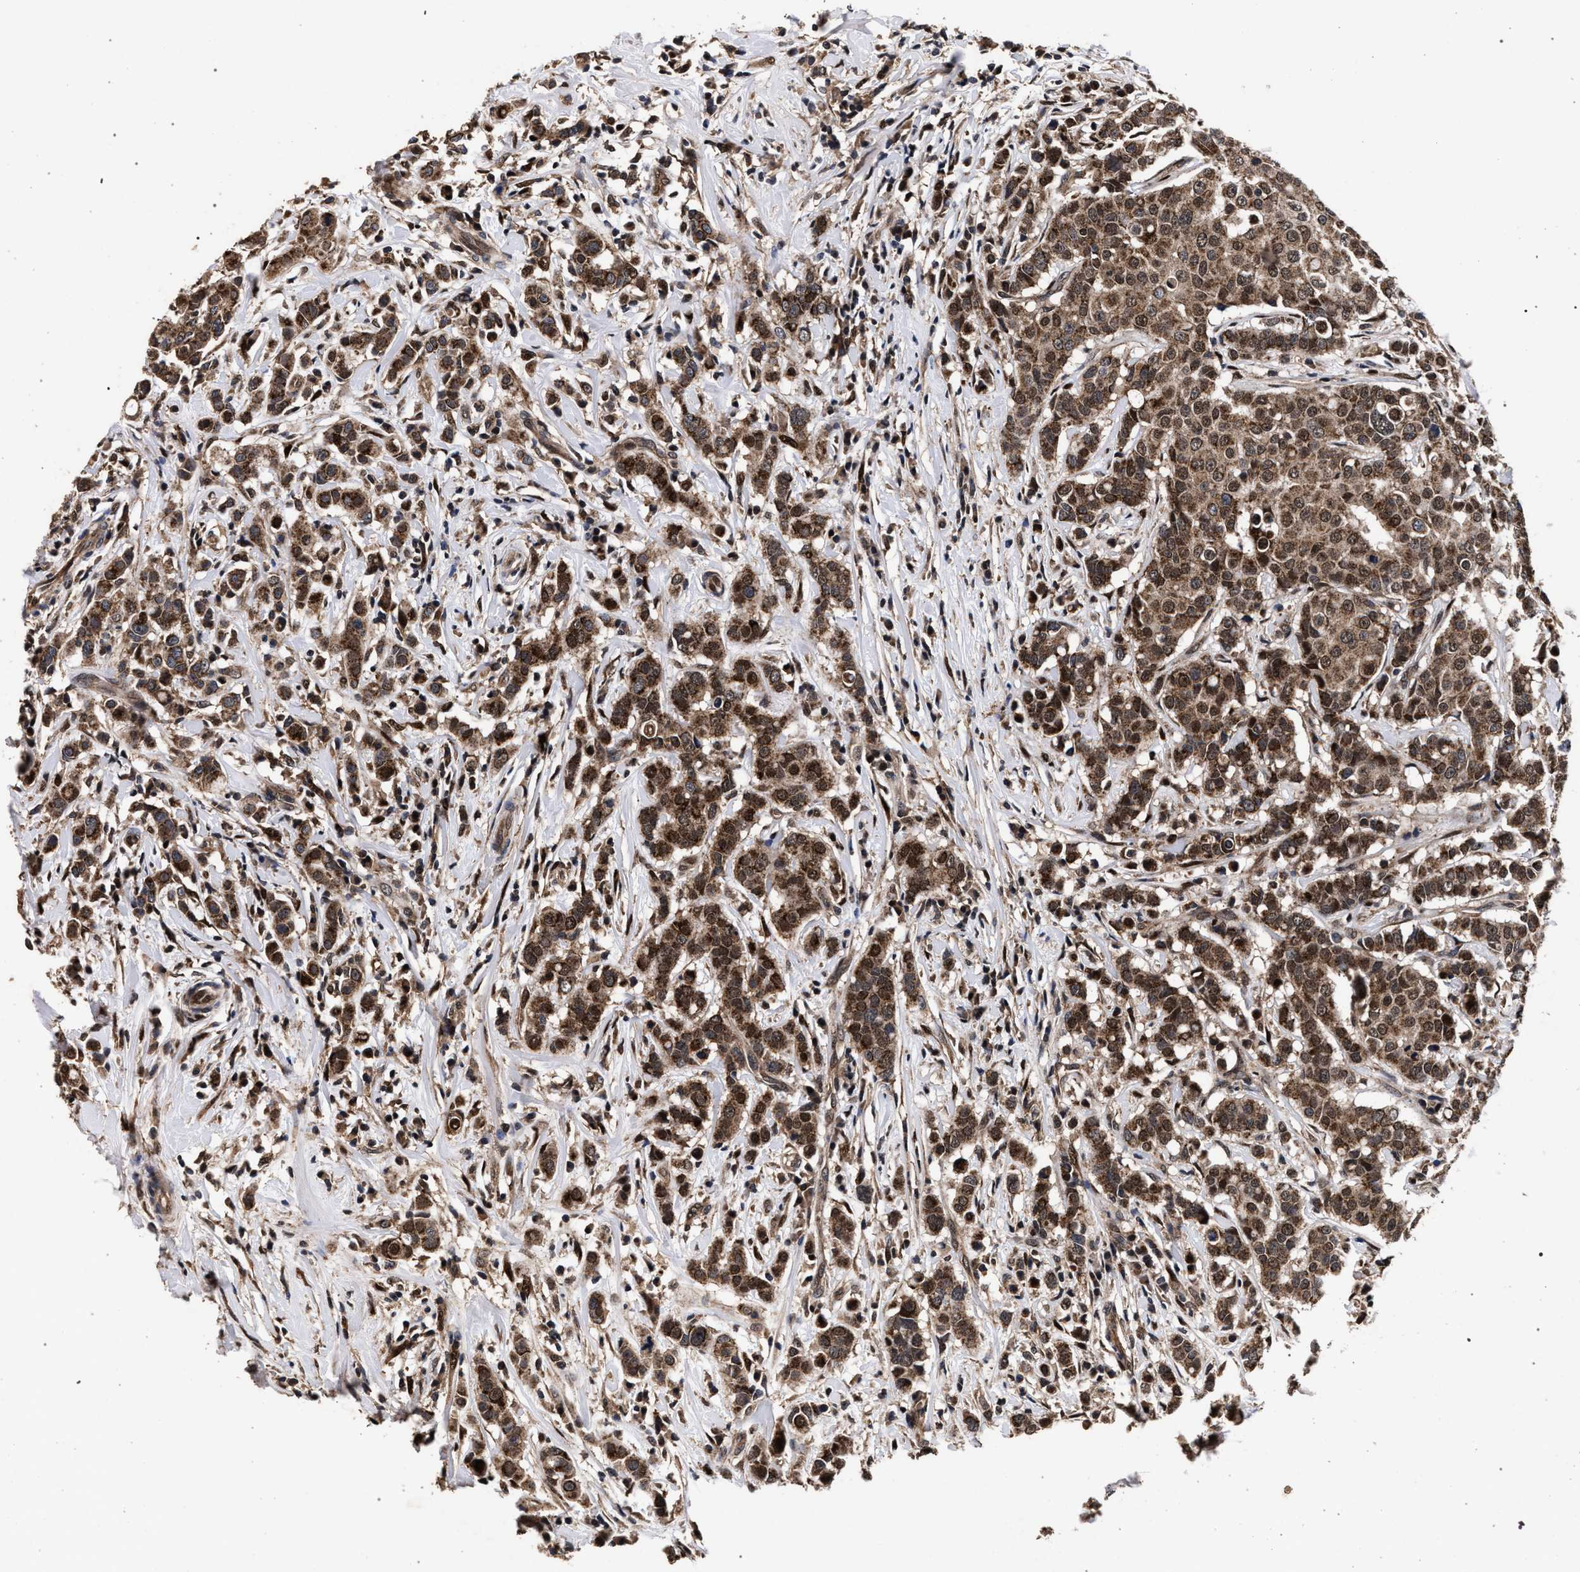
{"staining": {"intensity": "moderate", "quantity": ">75%", "location": "cytoplasmic/membranous,nuclear"}, "tissue": "breast cancer", "cell_type": "Tumor cells", "image_type": "cancer", "snomed": [{"axis": "morphology", "description": "Duct carcinoma"}, {"axis": "topography", "description": "Breast"}], "caption": "About >75% of tumor cells in intraductal carcinoma (breast) reveal moderate cytoplasmic/membranous and nuclear protein positivity as visualized by brown immunohistochemical staining.", "gene": "ACOX1", "patient": {"sex": "female", "age": 27}}